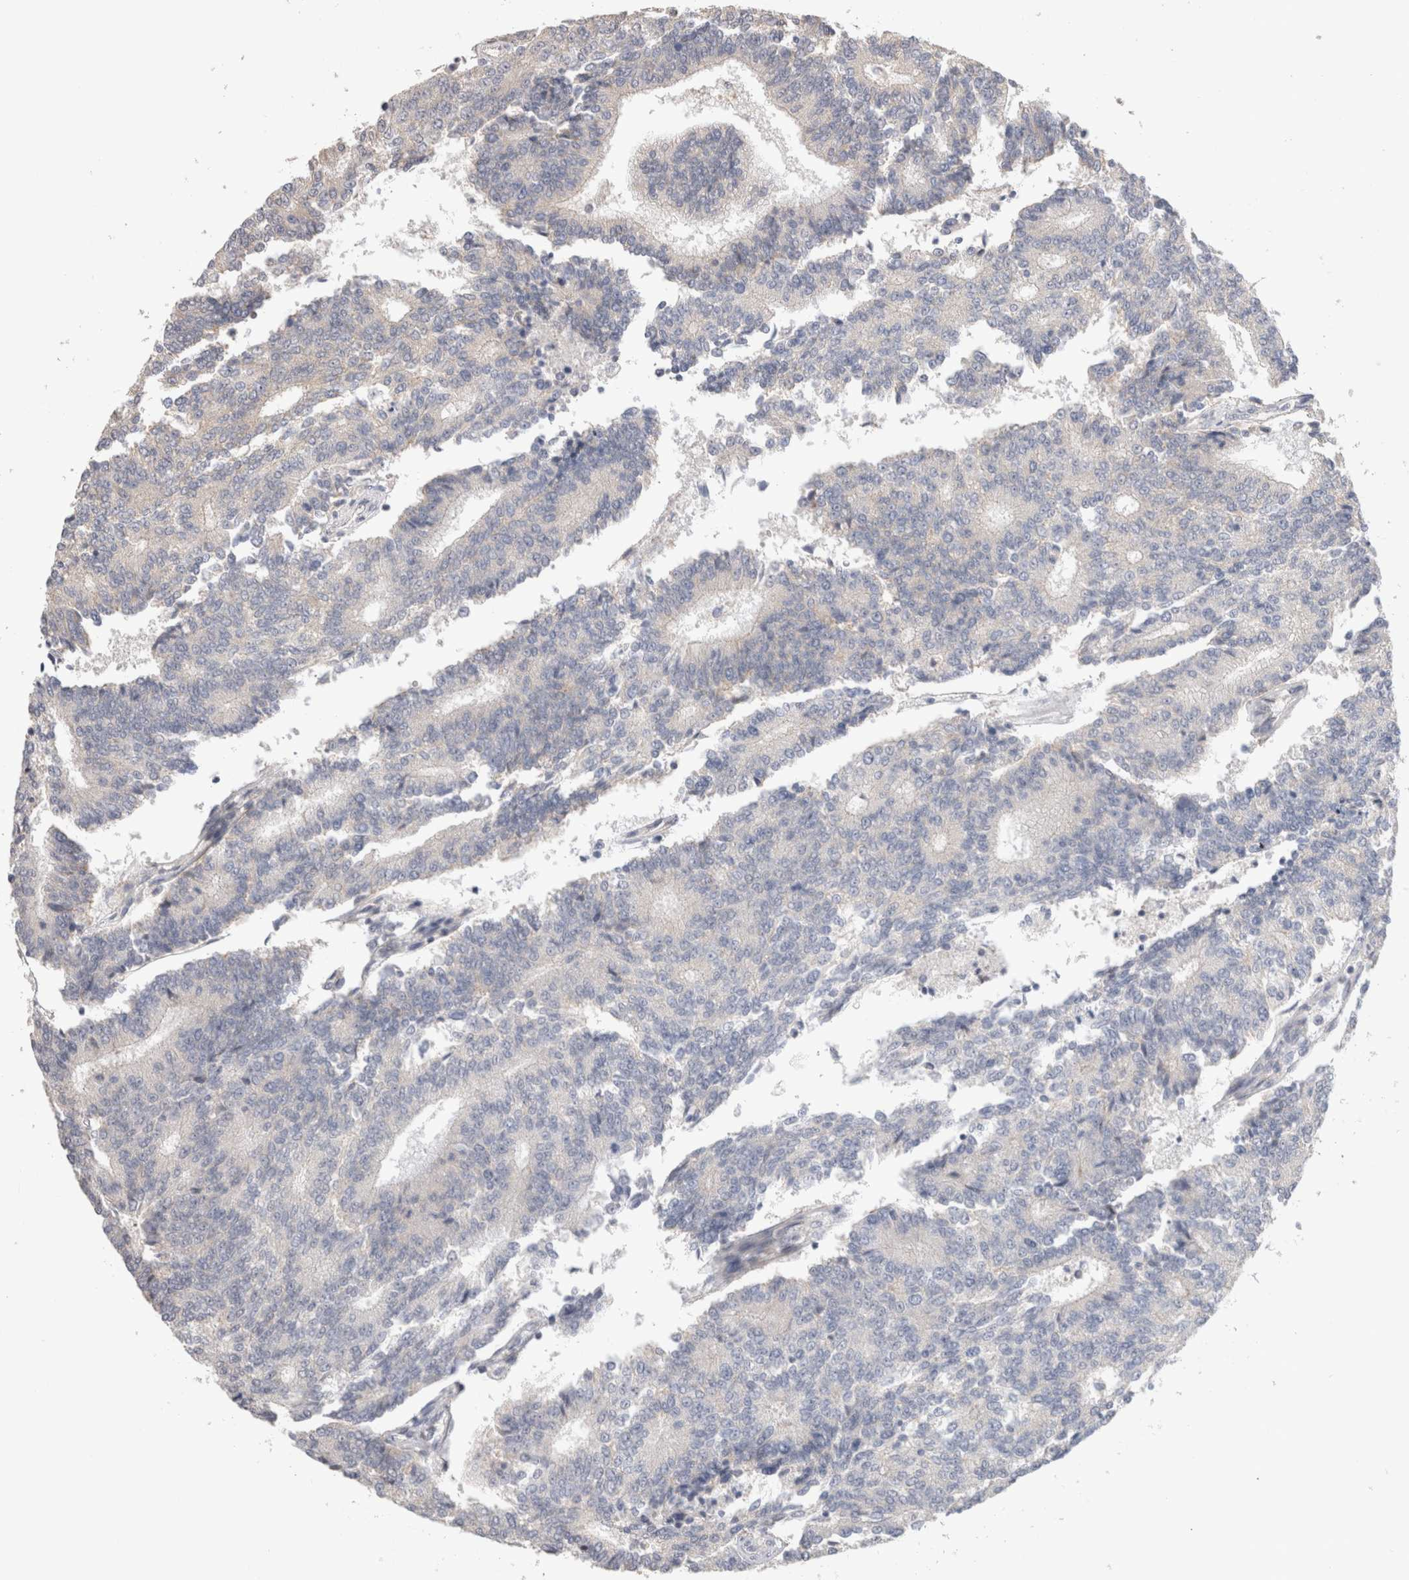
{"staining": {"intensity": "negative", "quantity": "none", "location": "none"}, "tissue": "prostate cancer", "cell_type": "Tumor cells", "image_type": "cancer", "snomed": [{"axis": "morphology", "description": "Normal tissue, NOS"}, {"axis": "morphology", "description": "Adenocarcinoma, High grade"}, {"axis": "topography", "description": "Prostate"}, {"axis": "topography", "description": "Seminal veicle"}], "caption": "Immunohistochemistry photomicrograph of adenocarcinoma (high-grade) (prostate) stained for a protein (brown), which exhibits no expression in tumor cells.", "gene": "DMD", "patient": {"sex": "male", "age": 55}}